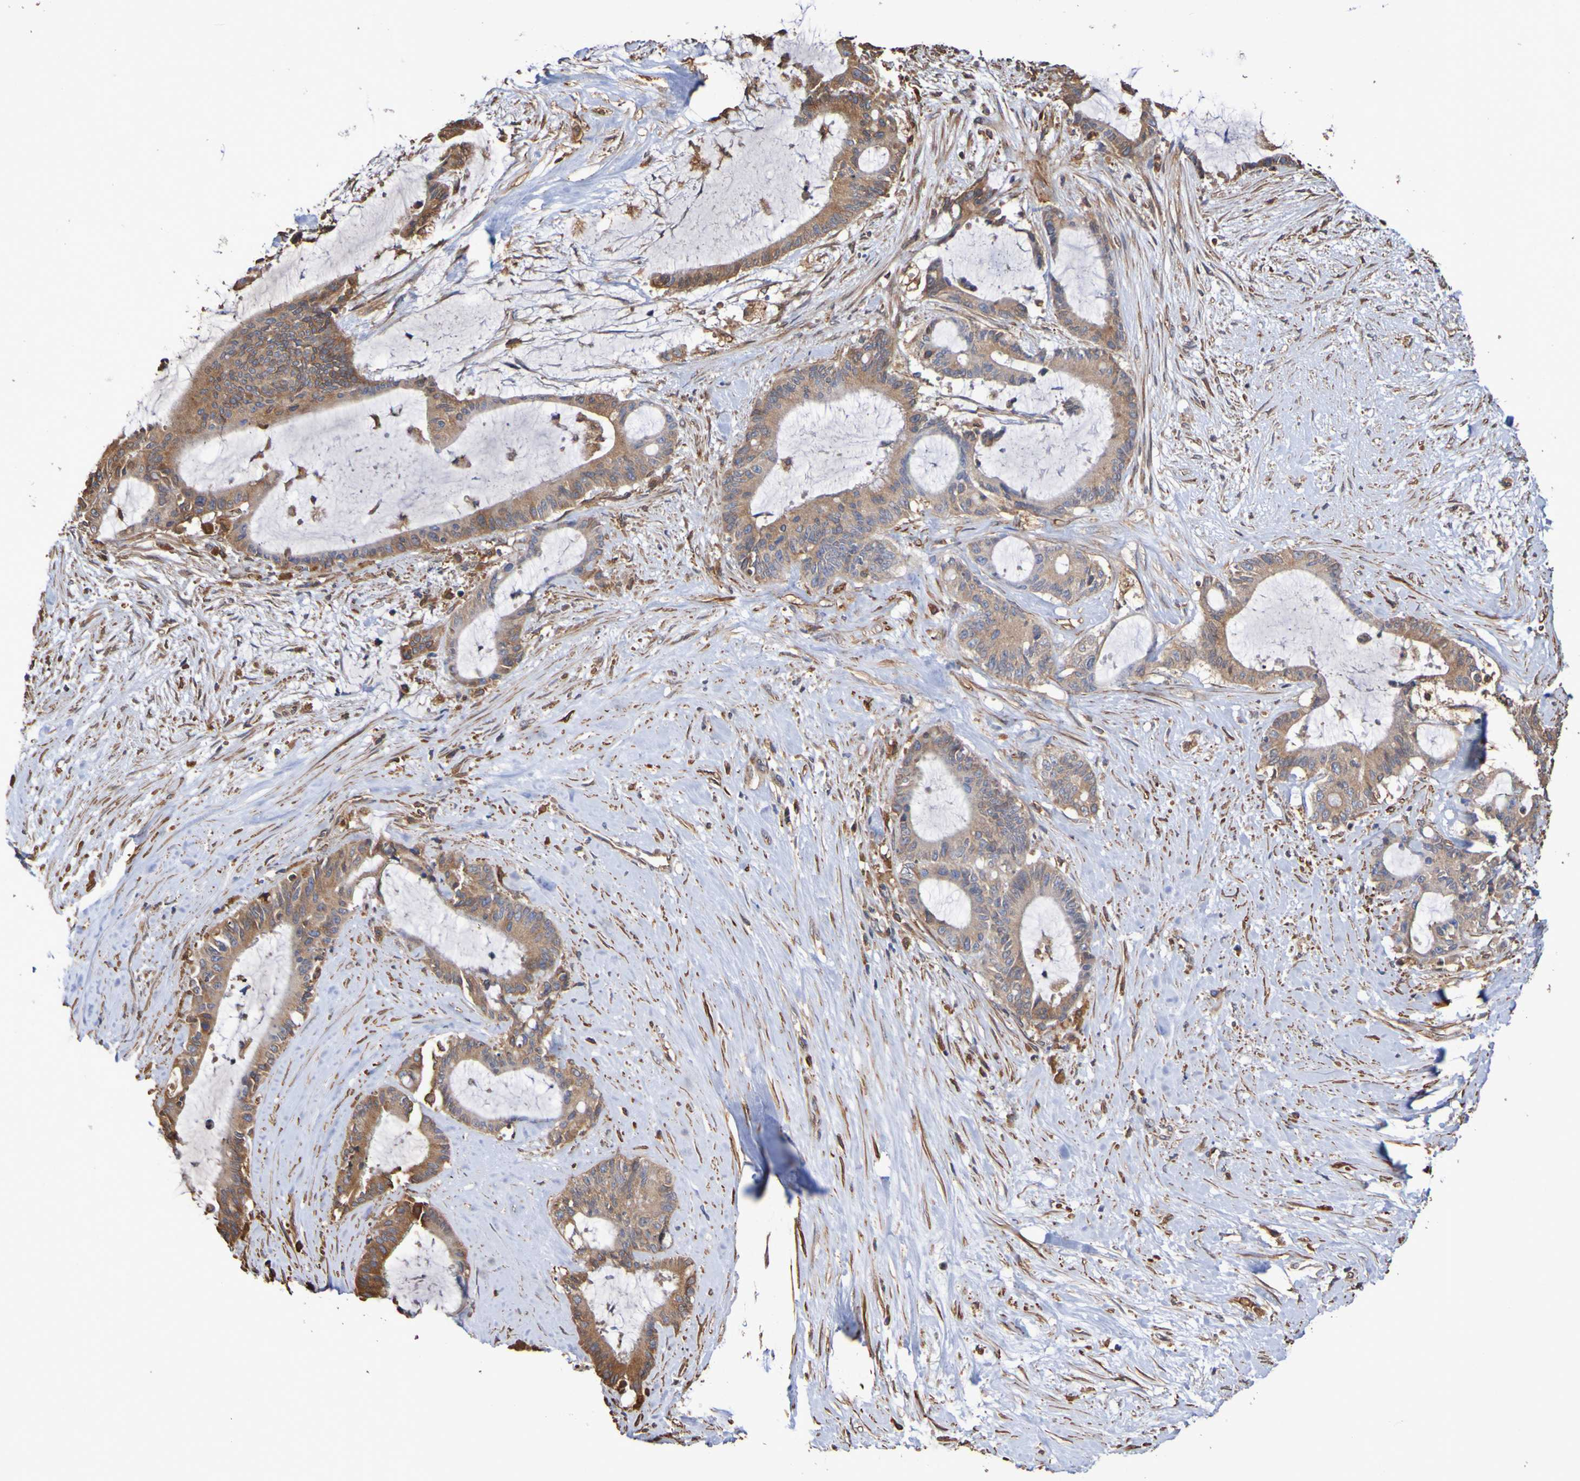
{"staining": {"intensity": "moderate", "quantity": ">75%", "location": "cytoplasmic/membranous"}, "tissue": "liver cancer", "cell_type": "Tumor cells", "image_type": "cancer", "snomed": [{"axis": "morphology", "description": "Cholangiocarcinoma"}, {"axis": "topography", "description": "Liver"}], "caption": "Protein staining reveals moderate cytoplasmic/membranous expression in about >75% of tumor cells in liver cancer.", "gene": "RAB11A", "patient": {"sex": "female", "age": 73}}